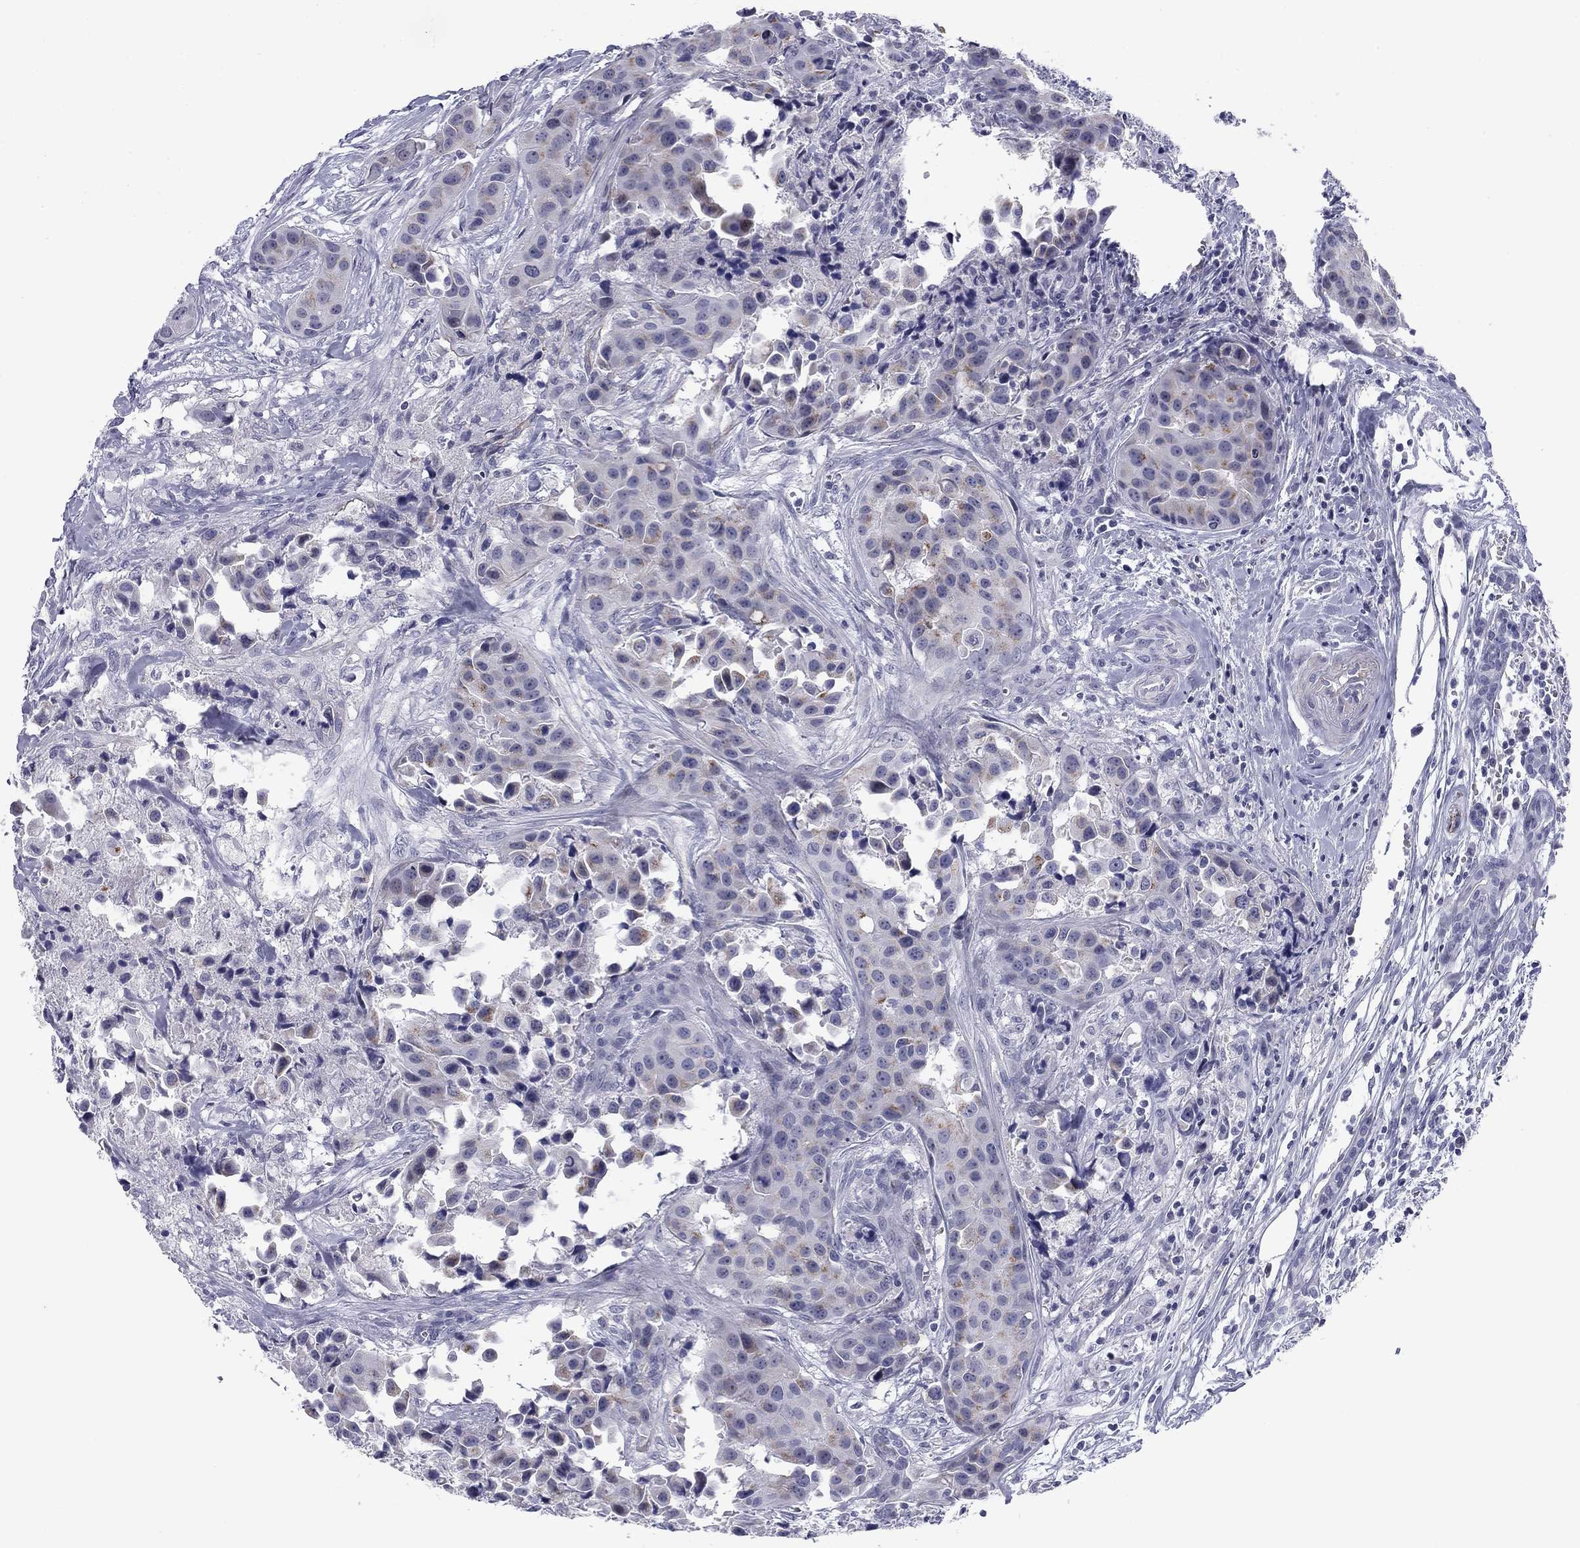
{"staining": {"intensity": "negative", "quantity": "none", "location": "none"}, "tissue": "head and neck cancer", "cell_type": "Tumor cells", "image_type": "cancer", "snomed": [{"axis": "morphology", "description": "Adenocarcinoma, NOS"}, {"axis": "topography", "description": "Head-Neck"}], "caption": "Immunohistochemistry (IHC) image of head and neck adenocarcinoma stained for a protein (brown), which reveals no positivity in tumor cells.", "gene": "PRPH", "patient": {"sex": "male", "age": 76}}